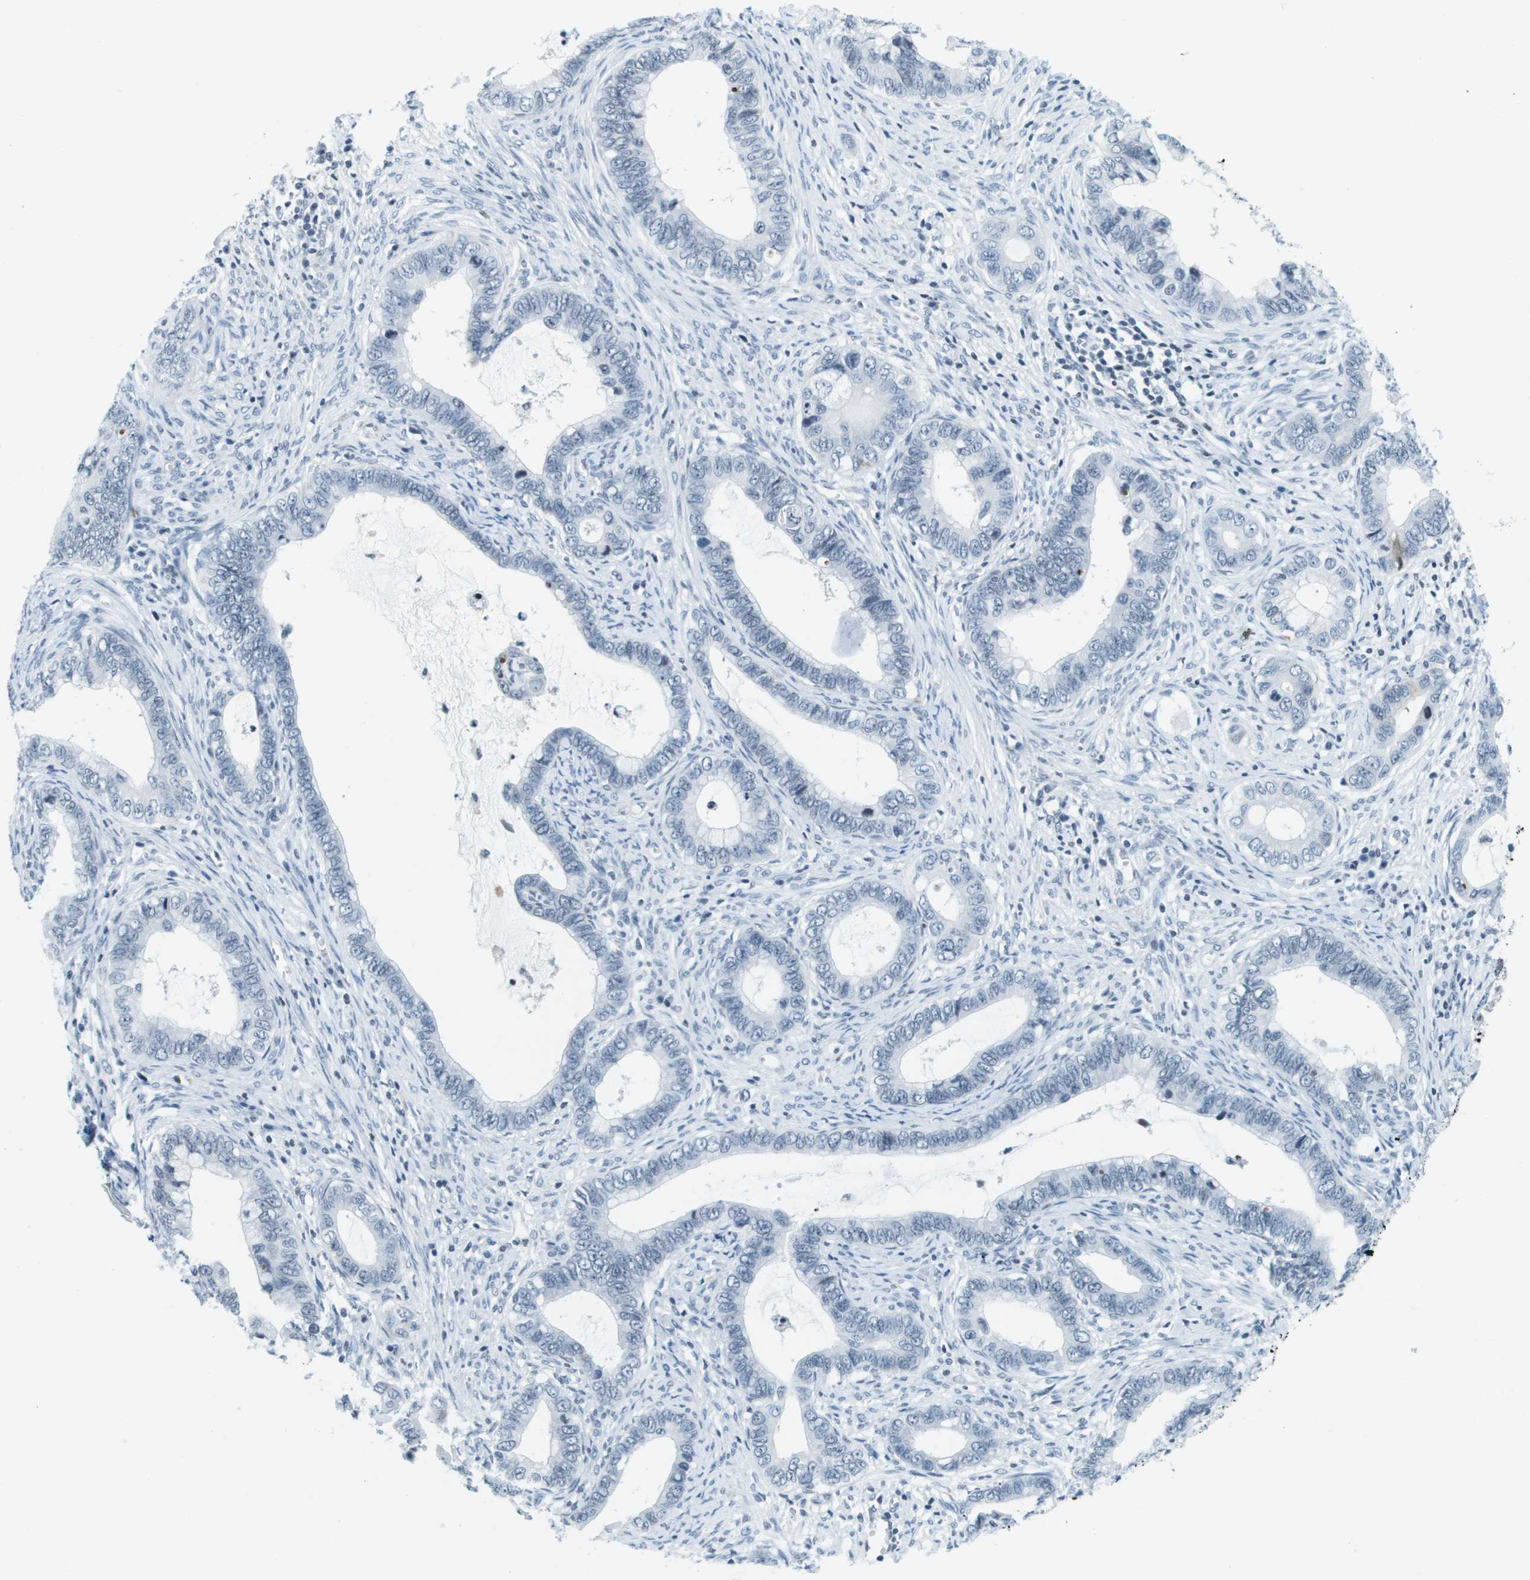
{"staining": {"intensity": "negative", "quantity": "none", "location": "none"}, "tissue": "cervical cancer", "cell_type": "Tumor cells", "image_type": "cancer", "snomed": [{"axis": "morphology", "description": "Adenocarcinoma, NOS"}, {"axis": "topography", "description": "Cervix"}], "caption": "Tumor cells are negative for protein expression in human cervical adenocarcinoma. (Immunohistochemistry, brightfield microscopy, high magnification).", "gene": "UVRAG", "patient": {"sex": "female", "age": 44}}